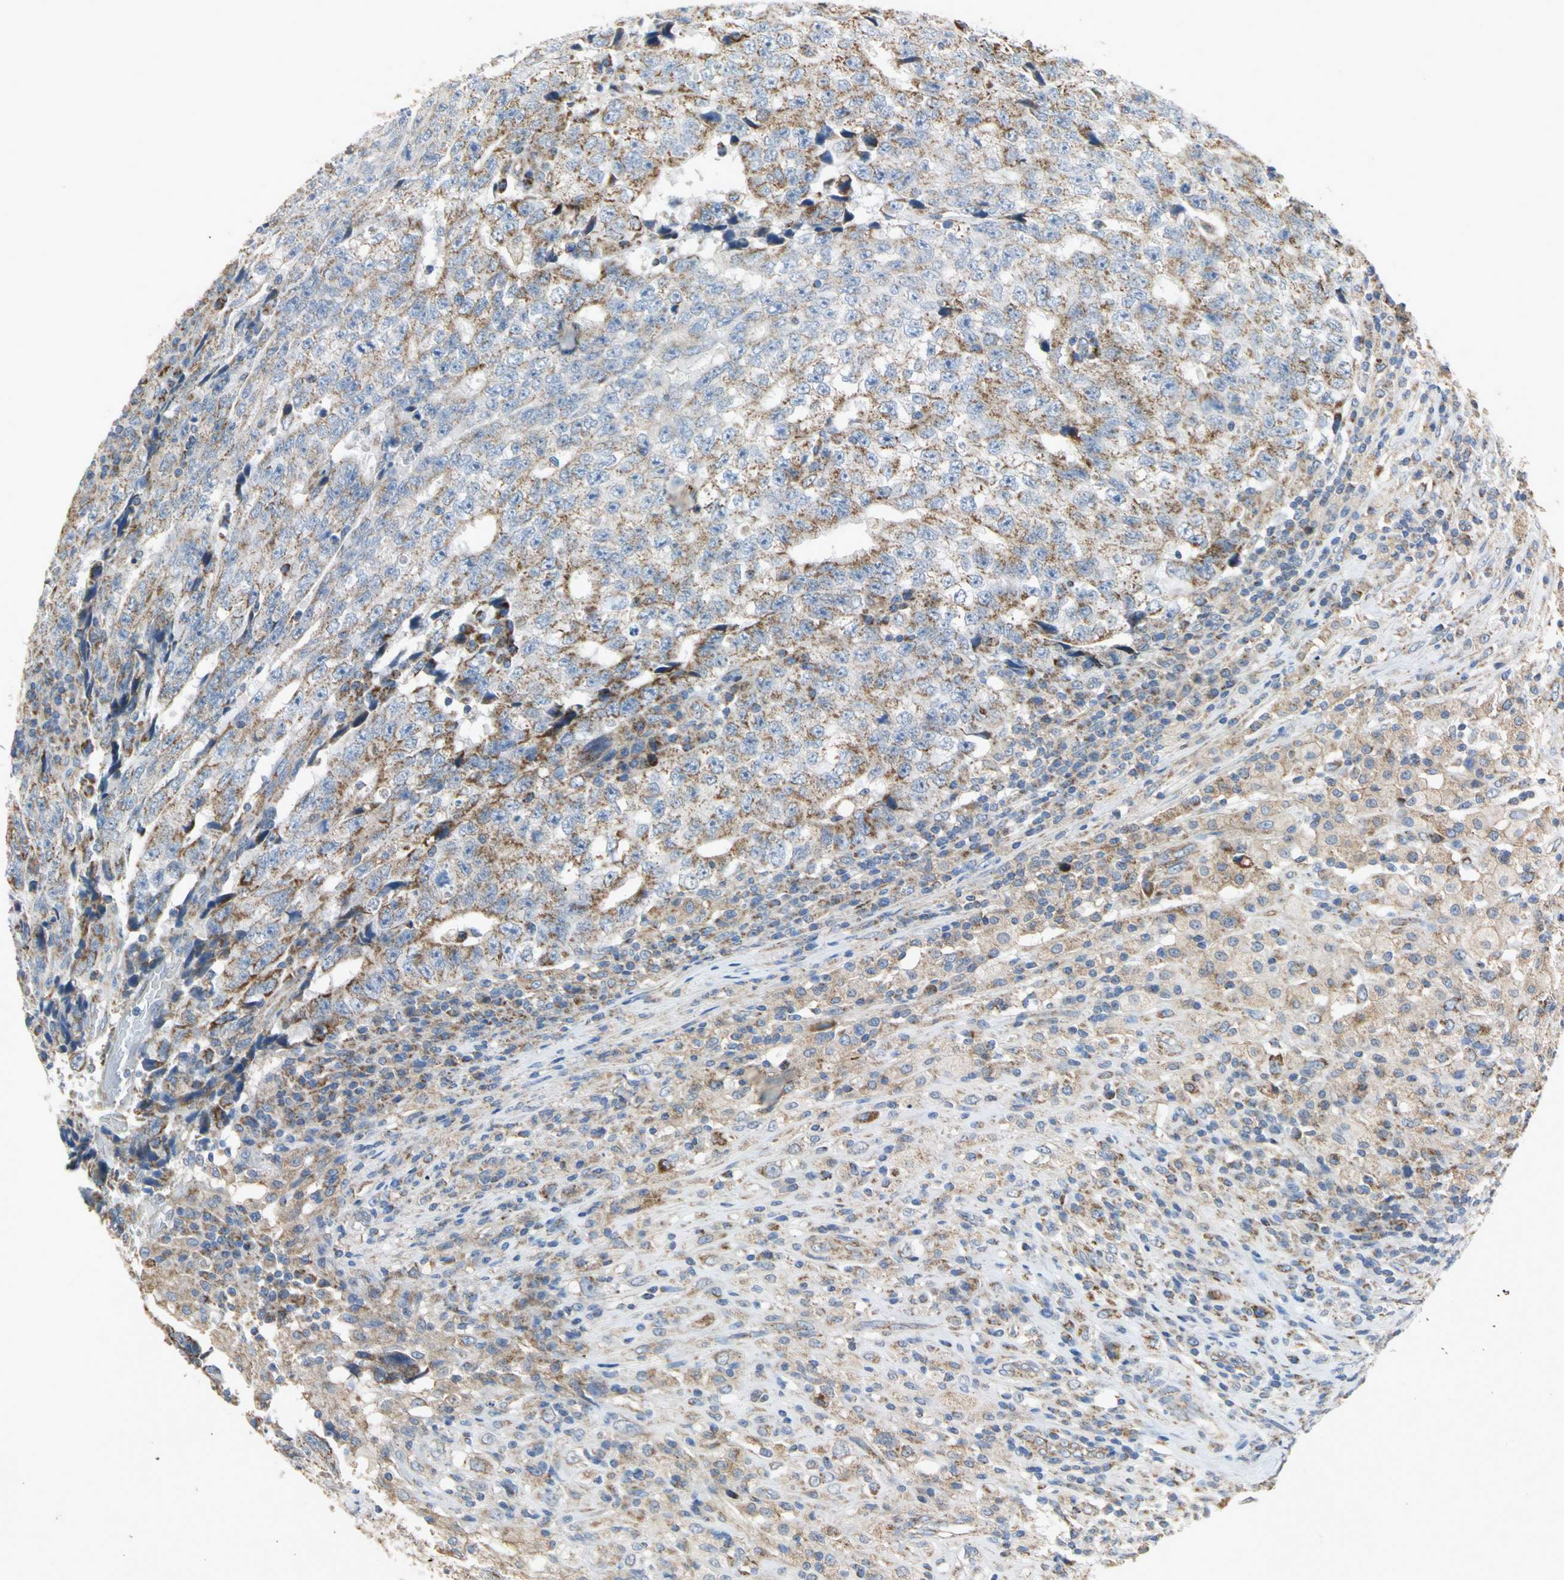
{"staining": {"intensity": "moderate", "quantity": ">75%", "location": "cytoplasmic/membranous"}, "tissue": "testis cancer", "cell_type": "Tumor cells", "image_type": "cancer", "snomed": [{"axis": "morphology", "description": "Necrosis, NOS"}, {"axis": "morphology", "description": "Carcinoma, Embryonal, NOS"}, {"axis": "topography", "description": "Testis"}], "caption": "Human testis embryonal carcinoma stained with a brown dye demonstrates moderate cytoplasmic/membranous positive expression in approximately >75% of tumor cells.", "gene": "NDUFB5", "patient": {"sex": "male", "age": 19}}